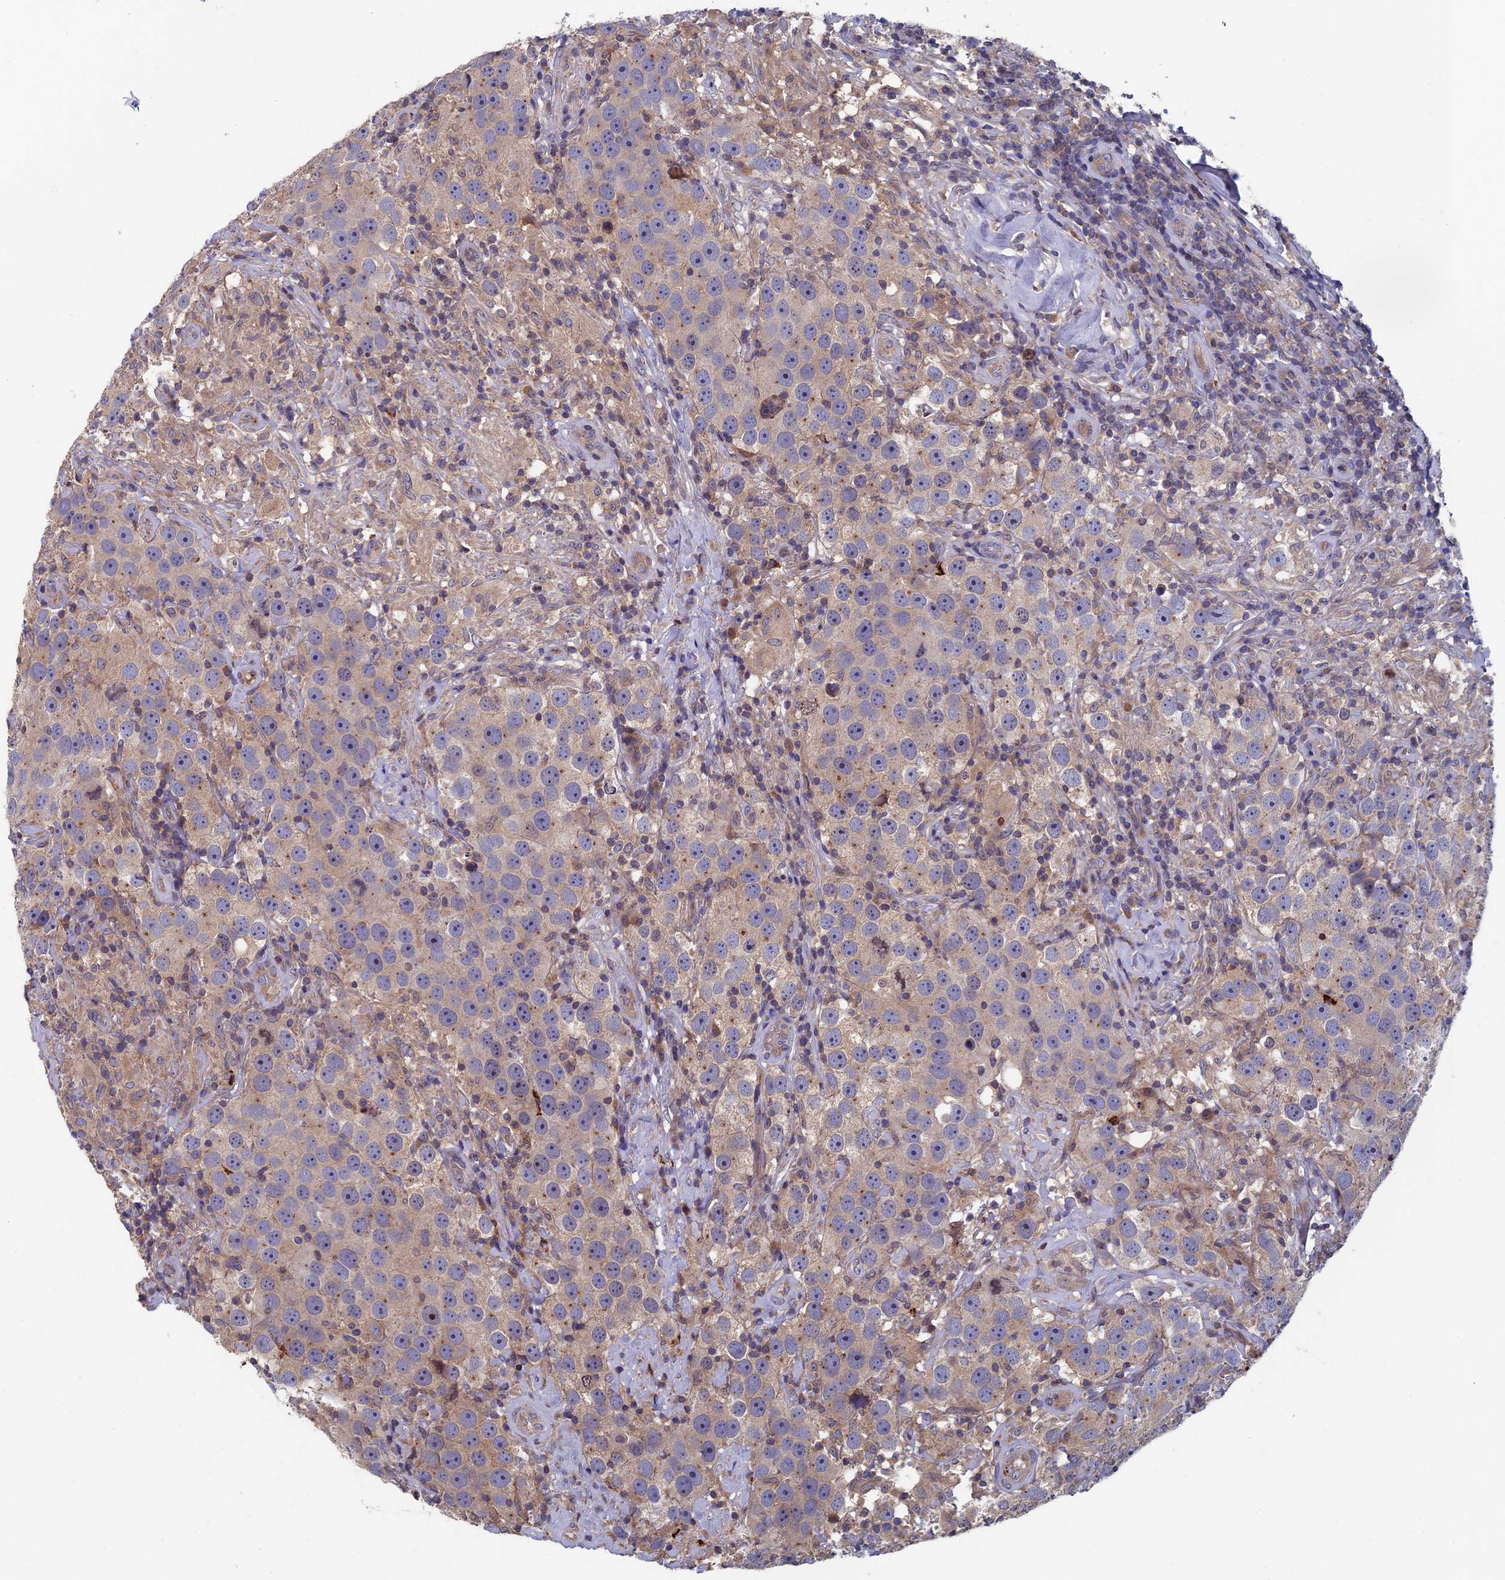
{"staining": {"intensity": "weak", "quantity": "25%-75%", "location": "cytoplasmic/membranous"}, "tissue": "testis cancer", "cell_type": "Tumor cells", "image_type": "cancer", "snomed": [{"axis": "morphology", "description": "Seminoma, NOS"}, {"axis": "topography", "description": "Testis"}], "caption": "About 25%-75% of tumor cells in human testis seminoma demonstrate weak cytoplasmic/membranous protein expression as visualized by brown immunohistochemical staining.", "gene": "TNK2", "patient": {"sex": "male", "age": 49}}